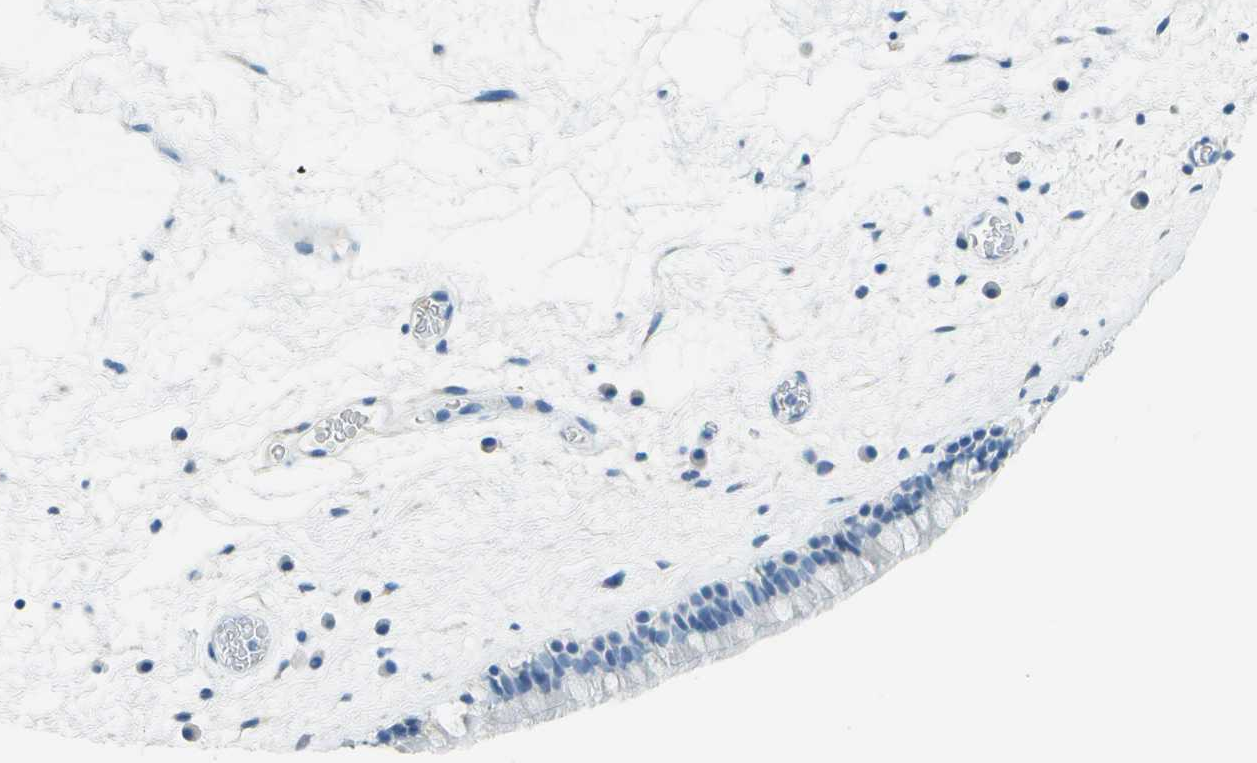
{"staining": {"intensity": "negative", "quantity": "none", "location": "none"}, "tissue": "nasopharynx", "cell_type": "Respiratory epithelial cells", "image_type": "normal", "snomed": [{"axis": "morphology", "description": "Normal tissue, NOS"}, {"axis": "morphology", "description": "Inflammation, NOS"}, {"axis": "topography", "description": "Nasopharynx"}], "caption": "Nasopharynx stained for a protein using IHC shows no positivity respiratory epithelial cells.", "gene": "C1S", "patient": {"sex": "male", "age": 48}}